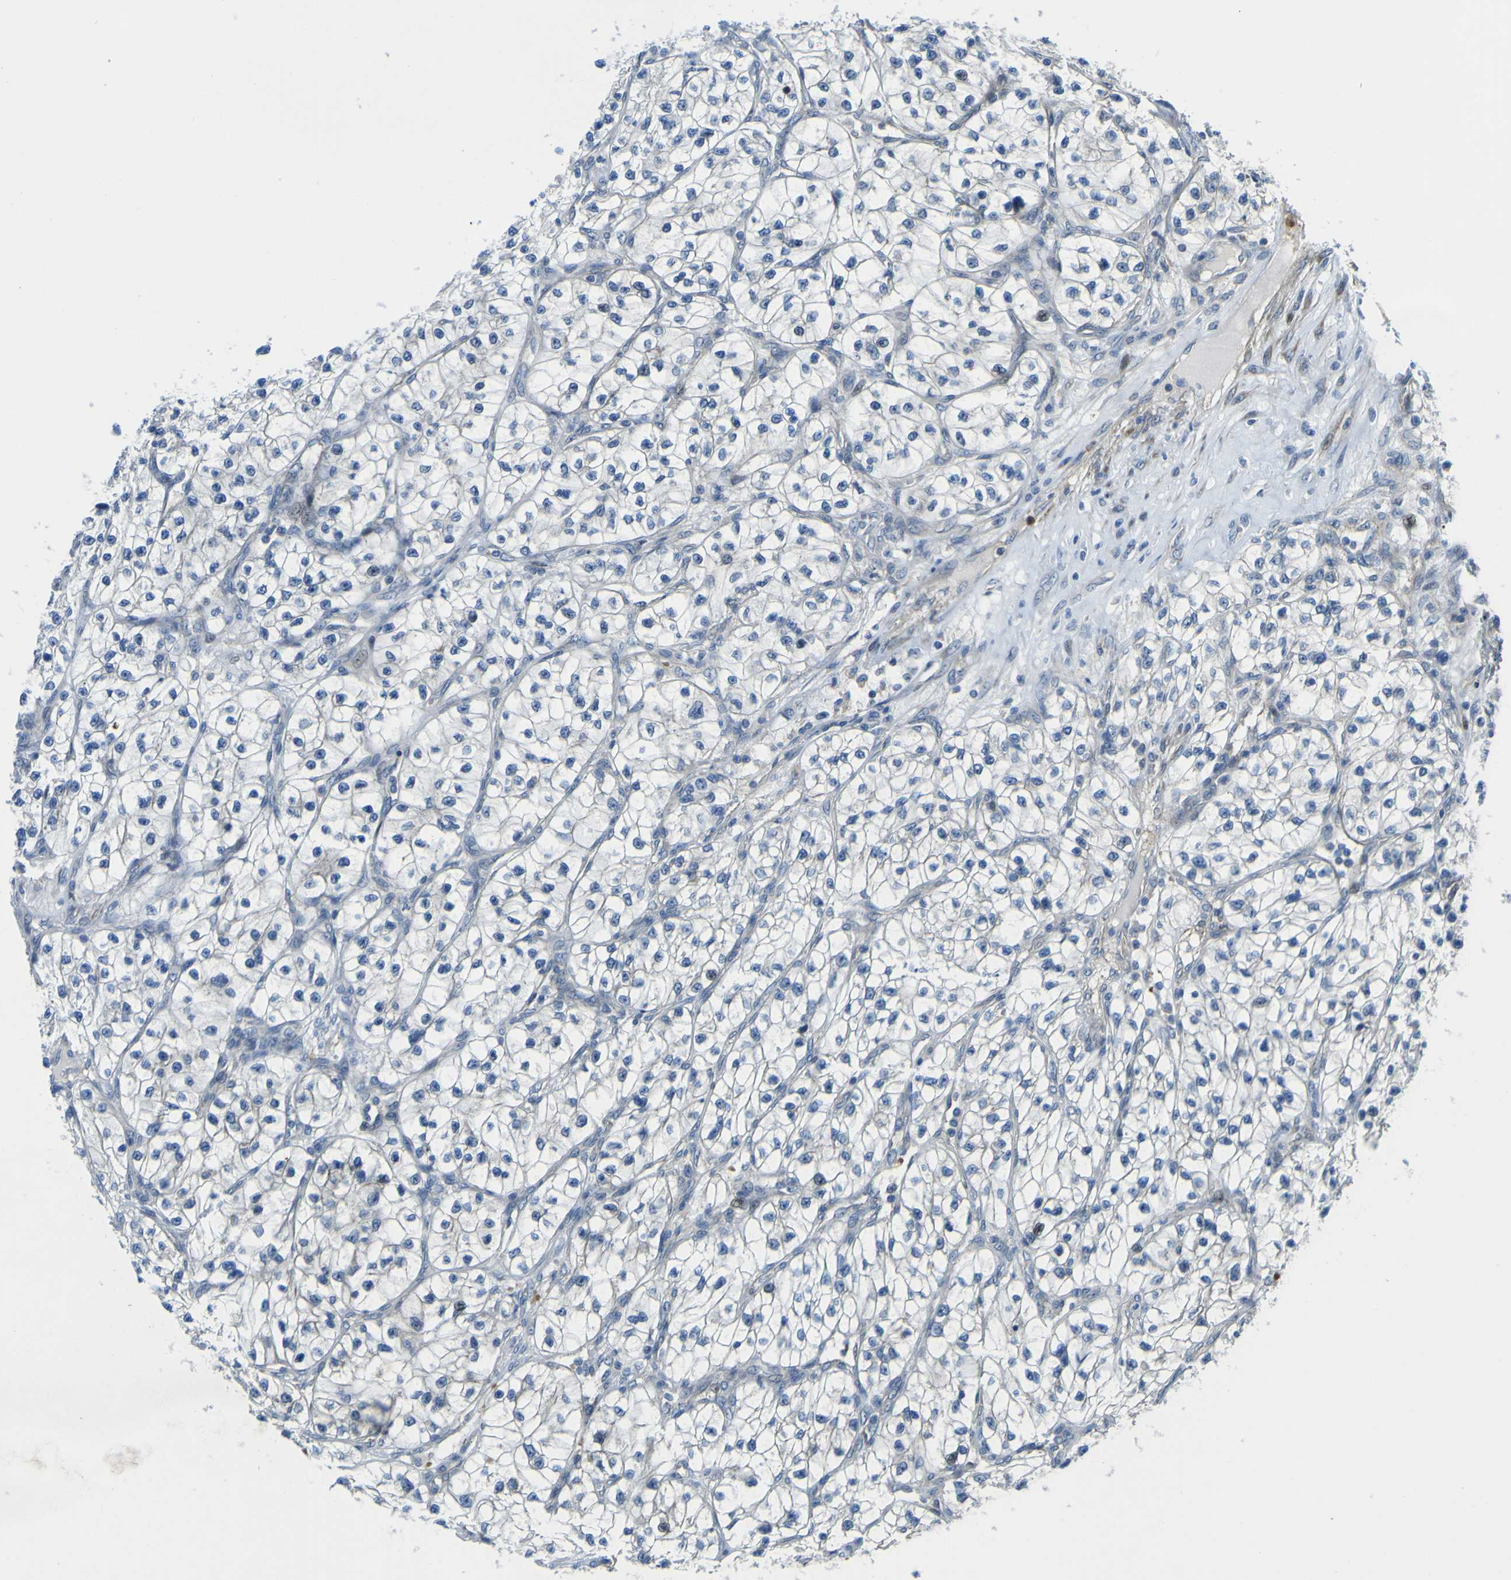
{"staining": {"intensity": "negative", "quantity": "none", "location": "none"}, "tissue": "renal cancer", "cell_type": "Tumor cells", "image_type": "cancer", "snomed": [{"axis": "morphology", "description": "Adenocarcinoma, NOS"}, {"axis": "topography", "description": "Kidney"}], "caption": "High magnification brightfield microscopy of renal adenocarcinoma stained with DAB (3,3'-diaminobenzidine) (brown) and counterstained with hematoxylin (blue): tumor cells show no significant positivity. The staining was performed using DAB (3,3'-diaminobenzidine) to visualize the protein expression in brown, while the nuclei were stained in blue with hematoxylin (Magnification: 20x).", "gene": "KDM7A", "patient": {"sex": "female", "age": 57}}